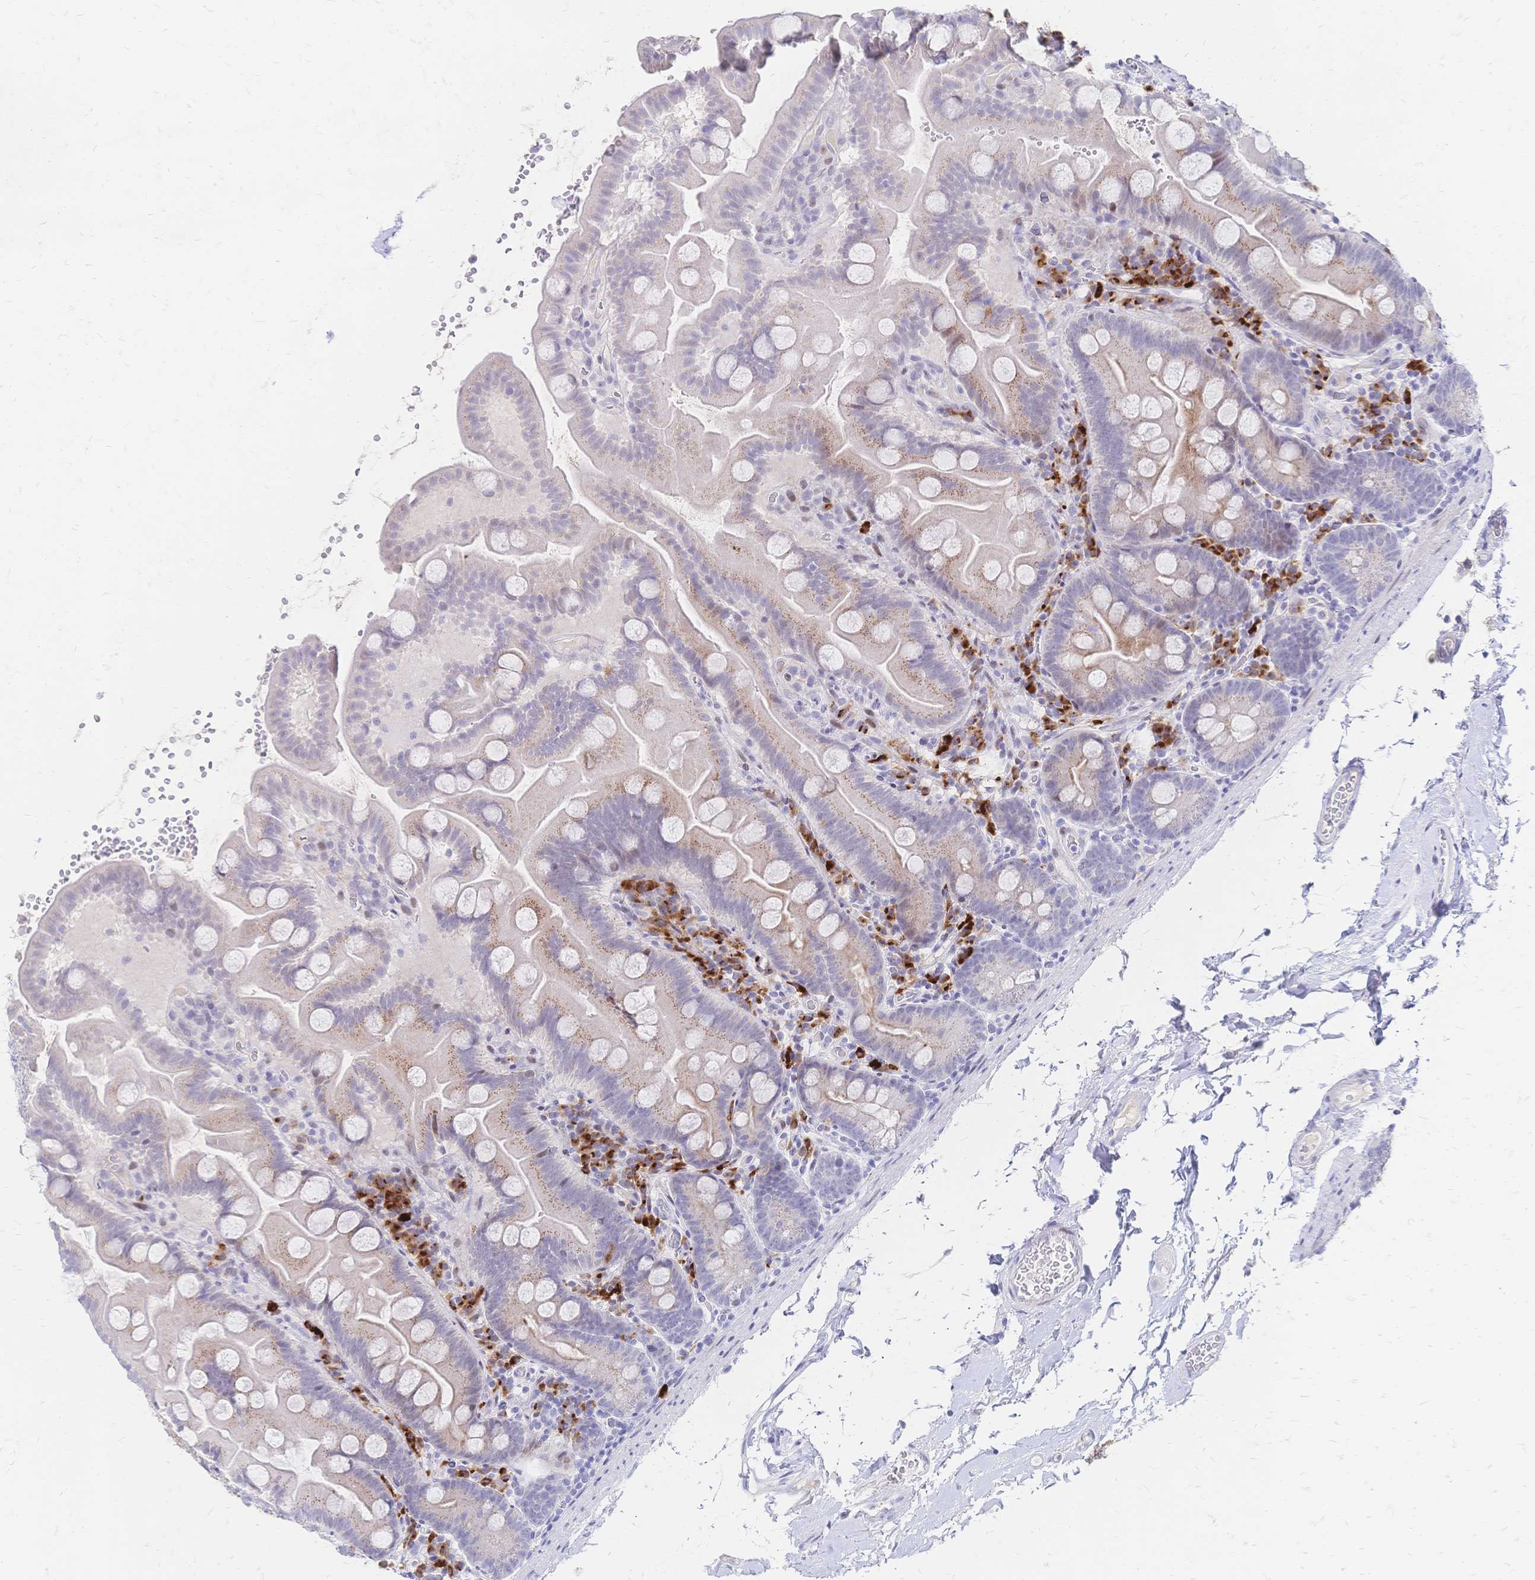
{"staining": {"intensity": "weak", "quantity": "<25%", "location": "cytoplasmic/membranous"}, "tissue": "small intestine", "cell_type": "Glandular cells", "image_type": "normal", "snomed": [{"axis": "morphology", "description": "Normal tissue, NOS"}, {"axis": "topography", "description": "Small intestine"}], "caption": "This is a histopathology image of IHC staining of benign small intestine, which shows no staining in glandular cells.", "gene": "PSORS1C2", "patient": {"sex": "female", "age": 68}}